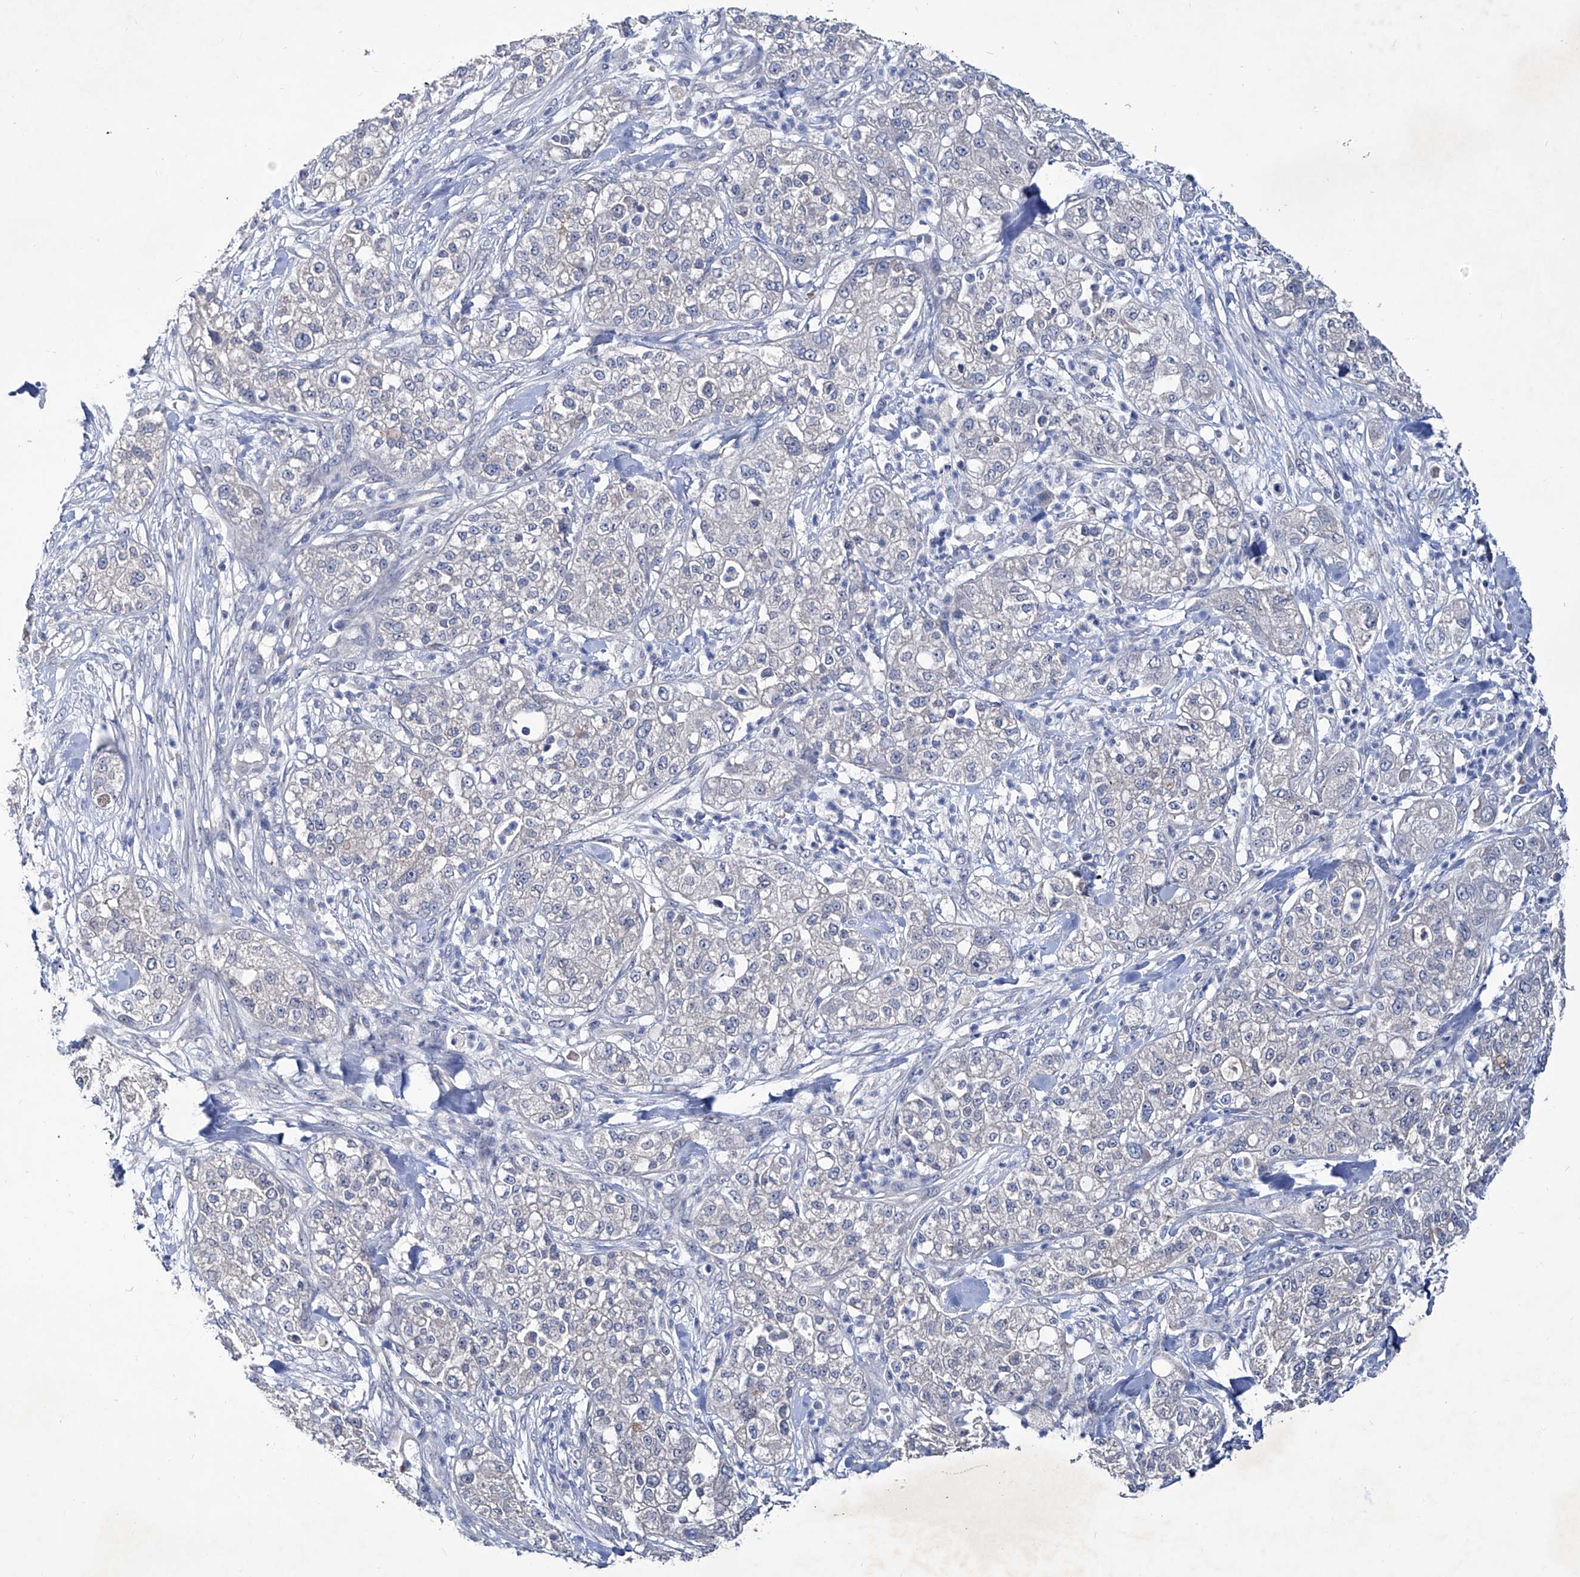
{"staining": {"intensity": "negative", "quantity": "none", "location": "none"}, "tissue": "pancreatic cancer", "cell_type": "Tumor cells", "image_type": "cancer", "snomed": [{"axis": "morphology", "description": "Adenocarcinoma, NOS"}, {"axis": "topography", "description": "Pancreas"}], "caption": "The immunohistochemistry (IHC) image has no significant positivity in tumor cells of adenocarcinoma (pancreatic) tissue. Nuclei are stained in blue.", "gene": "KLHL17", "patient": {"sex": "female", "age": 78}}